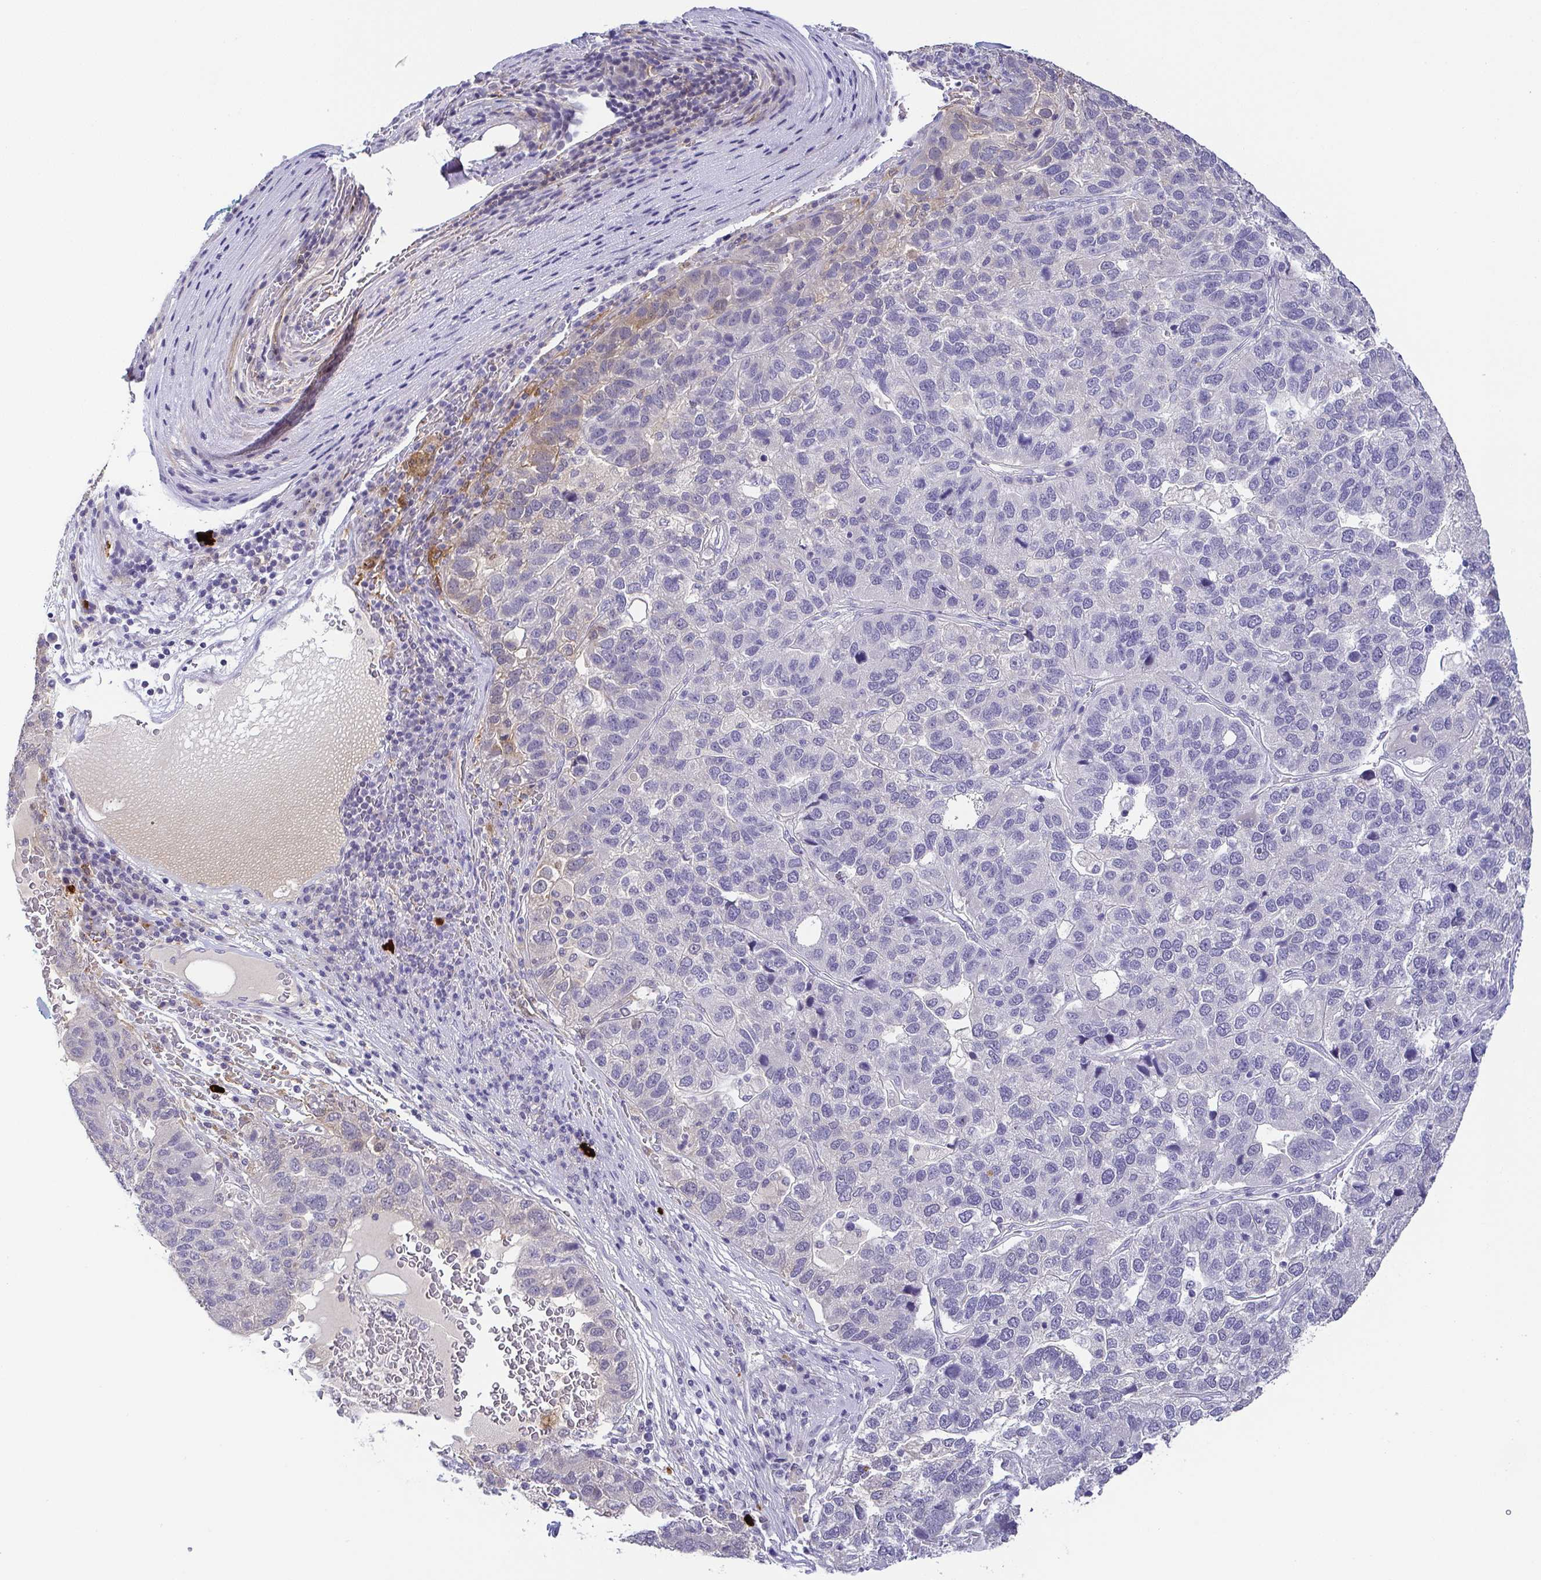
{"staining": {"intensity": "negative", "quantity": "none", "location": "none"}, "tissue": "pancreatic cancer", "cell_type": "Tumor cells", "image_type": "cancer", "snomed": [{"axis": "morphology", "description": "Adenocarcinoma, NOS"}, {"axis": "topography", "description": "Pancreas"}], "caption": "Tumor cells are negative for brown protein staining in adenocarcinoma (pancreatic).", "gene": "RNASE7", "patient": {"sex": "female", "age": 61}}